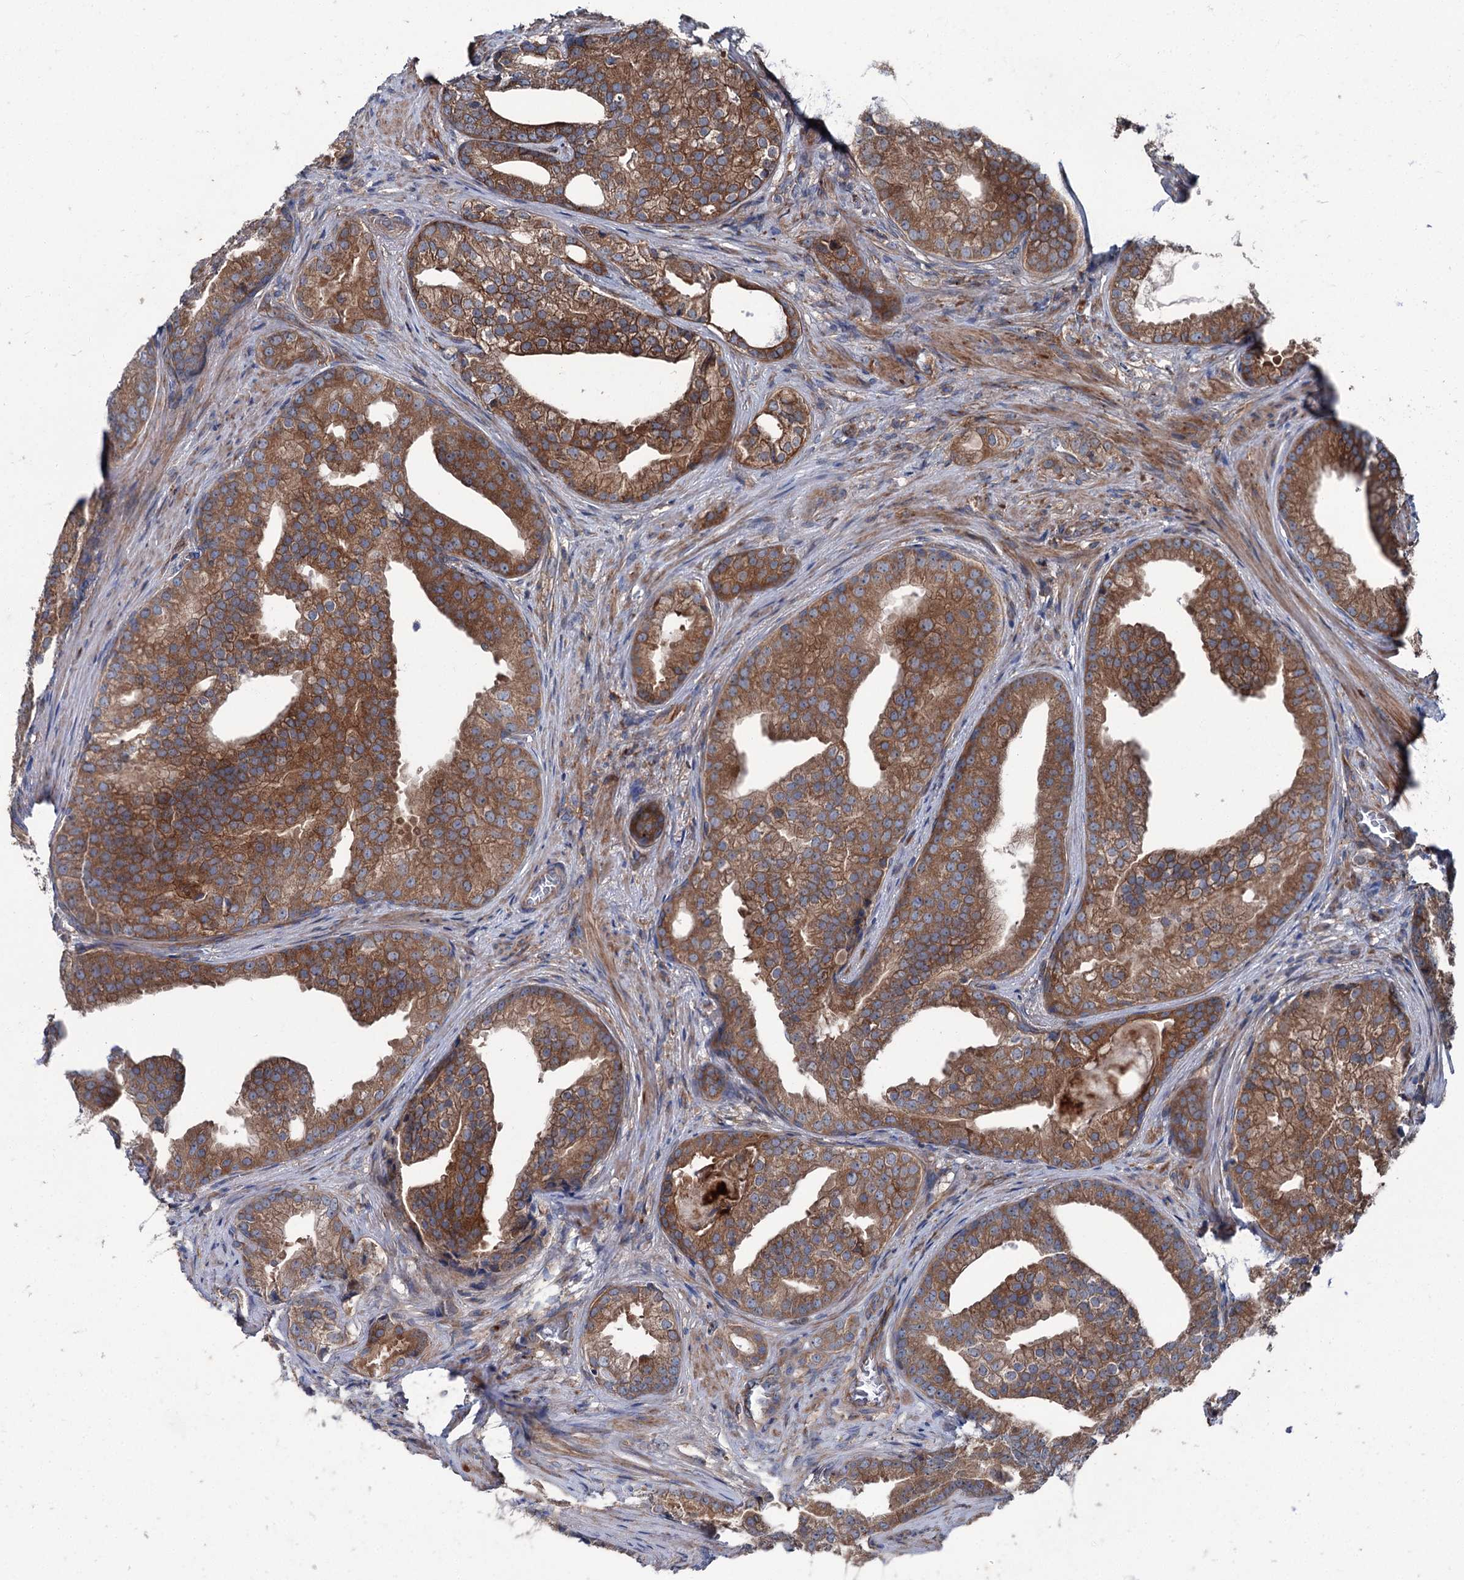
{"staining": {"intensity": "moderate", "quantity": ">75%", "location": "cytoplasmic/membranous"}, "tissue": "prostate cancer", "cell_type": "Tumor cells", "image_type": "cancer", "snomed": [{"axis": "morphology", "description": "Adenocarcinoma, Low grade"}, {"axis": "topography", "description": "Prostate"}], "caption": "This histopathology image reveals IHC staining of prostate cancer (low-grade adenocarcinoma), with medium moderate cytoplasmic/membranous positivity in about >75% of tumor cells.", "gene": "RUFY1", "patient": {"sex": "male", "age": 71}}